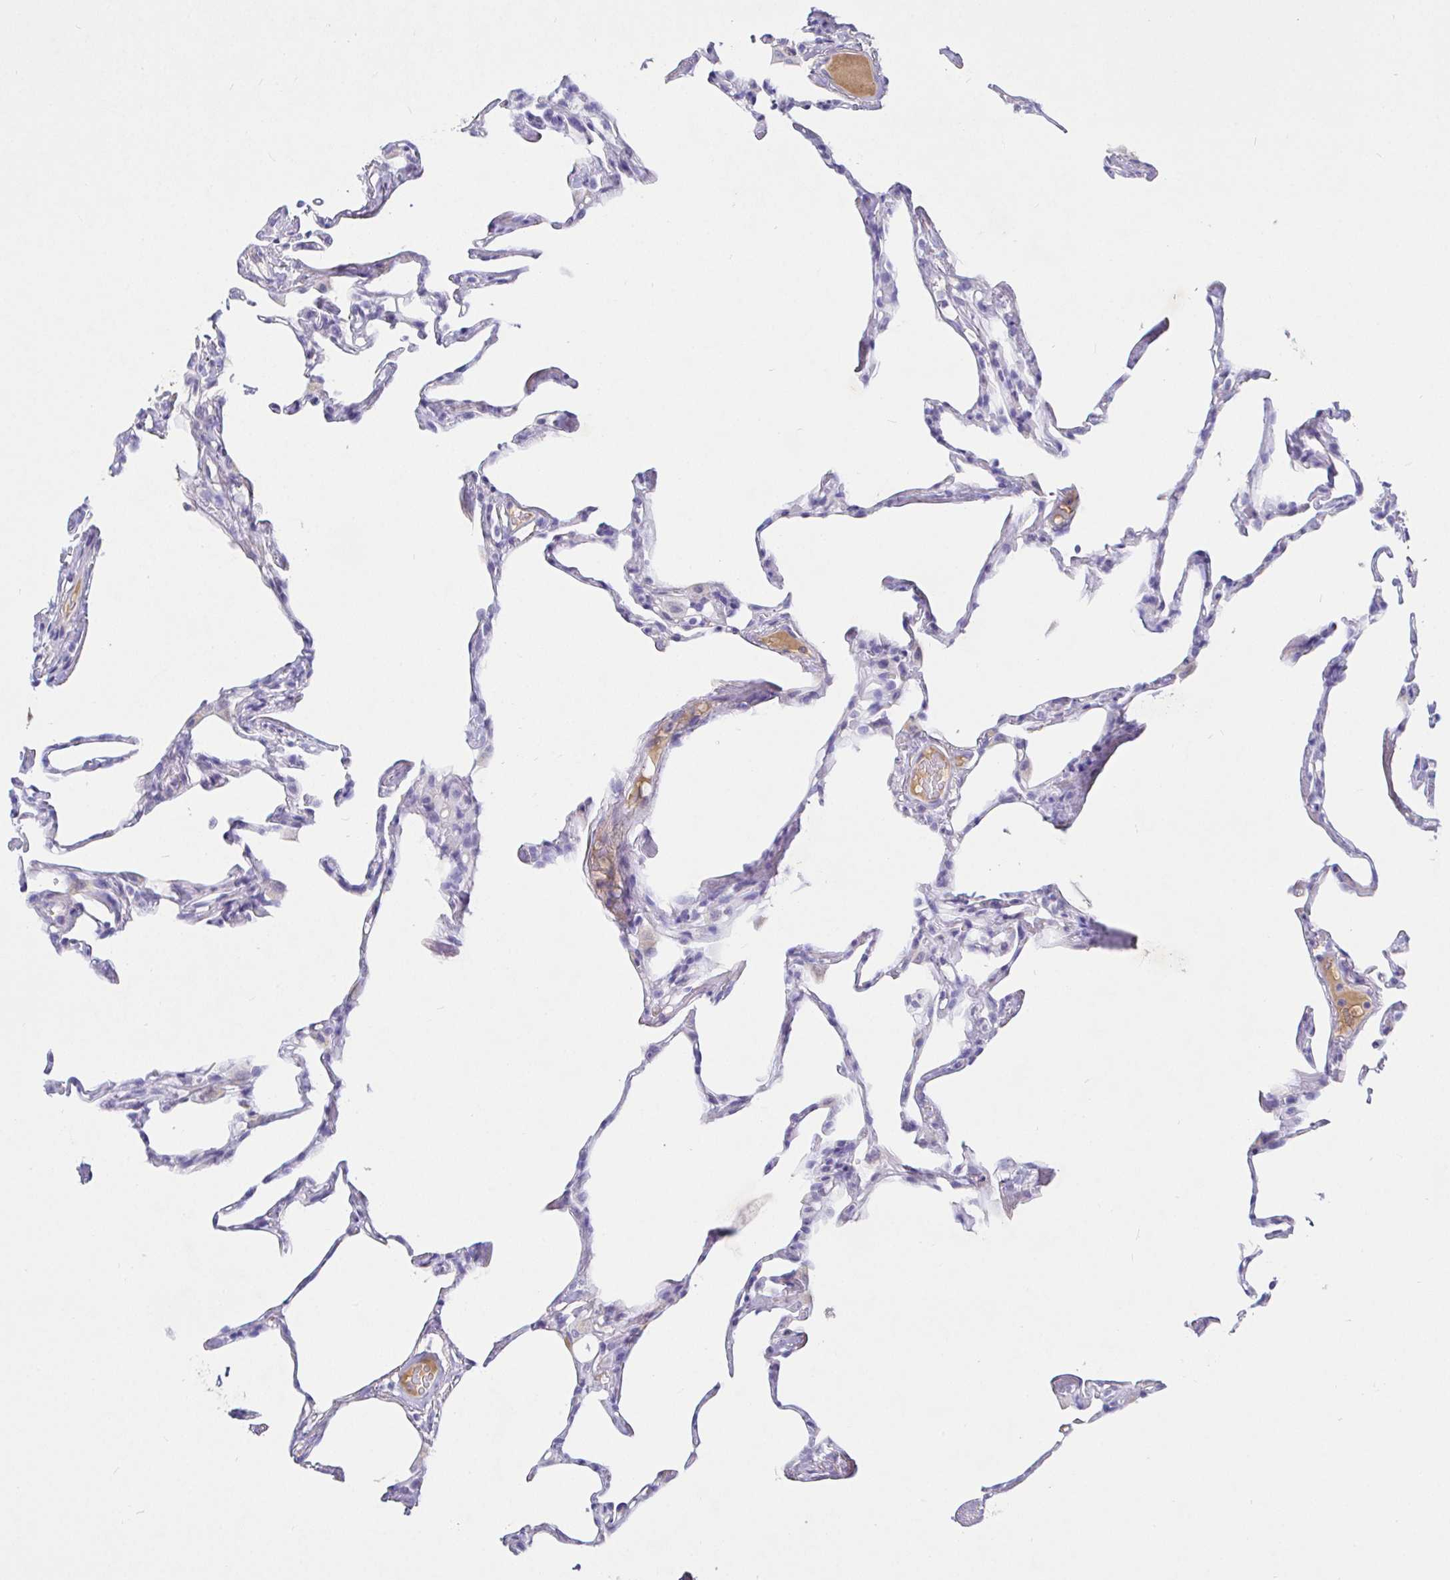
{"staining": {"intensity": "negative", "quantity": "none", "location": "none"}, "tissue": "lung", "cell_type": "Alveolar cells", "image_type": "normal", "snomed": [{"axis": "morphology", "description": "Normal tissue, NOS"}, {"axis": "topography", "description": "Lung"}], "caption": "Histopathology image shows no significant protein positivity in alveolar cells of unremarkable lung. The staining is performed using DAB brown chromogen with nuclei counter-stained in using hematoxylin.", "gene": "SAA2", "patient": {"sex": "male", "age": 65}}